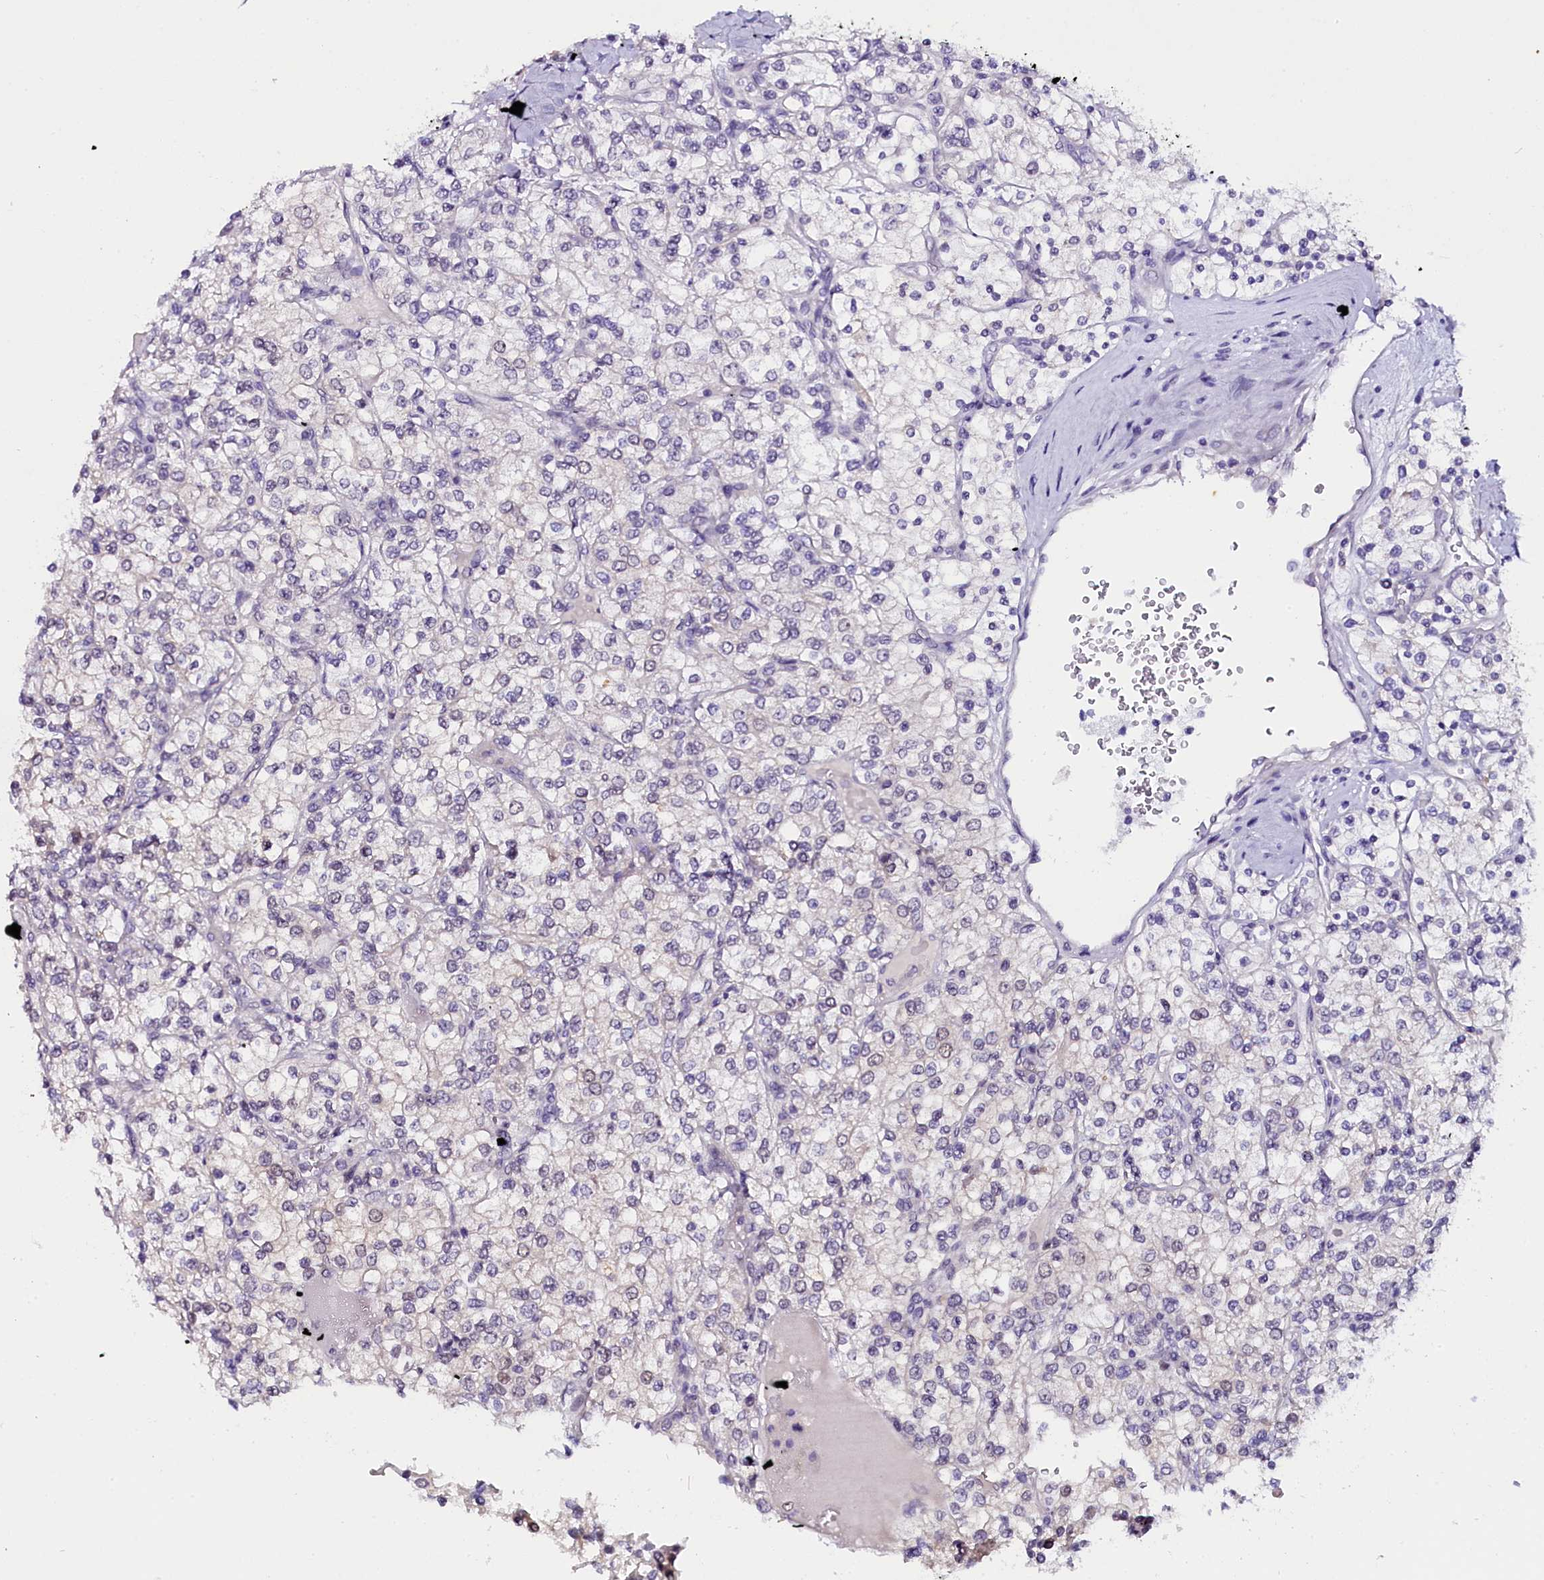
{"staining": {"intensity": "negative", "quantity": "none", "location": "none"}, "tissue": "renal cancer", "cell_type": "Tumor cells", "image_type": "cancer", "snomed": [{"axis": "morphology", "description": "Adenocarcinoma, NOS"}, {"axis": "topography", "description": "Kidney"}], "caption": "Tumor cells are negative for brown protein staining in renal adenocarcinoma. (Immunohistochemistry, brightfield microscopy, high magnification).", "gene": "OSGEP", "patient": {"sex": "male", "age": 80}}